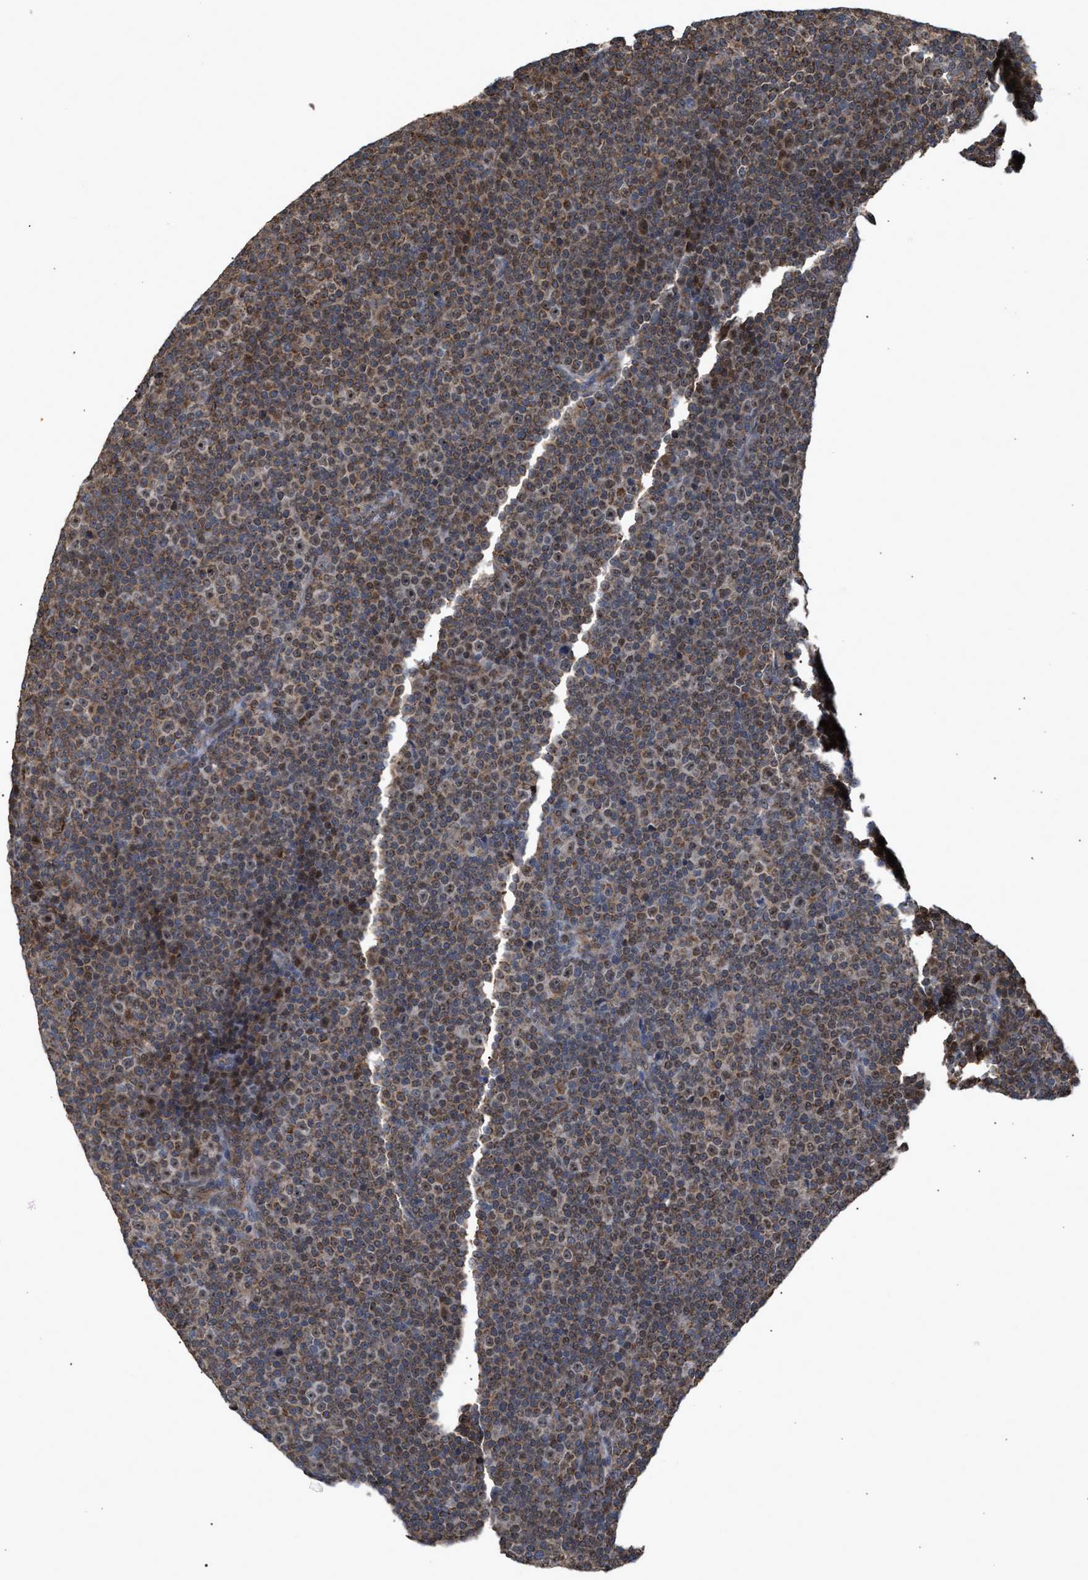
{"staining": {"intensity": "moderate", "quantity": "25%-75%", "location": "cytoplasmic/membranous,nuclear"}, "tissue": "lymphoma", "cell_type": "Tumor cells", "image_type": "cancer", "snomed": [{"axis": "morphology", "description": "Malignant lymphoma, non-Hodgkin's type, Low grade"}, {"axis": "topography", "description": "Lymph node"}], "caption": "This image displays IHC staining of malignant lymphoma, non-Hodgkin's type (low-grade), with medium moderate cytoplasmic/membranous and nuclear positivity in about 25%-75% of tumor cells.", "gene": "EXOSC2", "patient": {"sex": "female", "age": 67}}